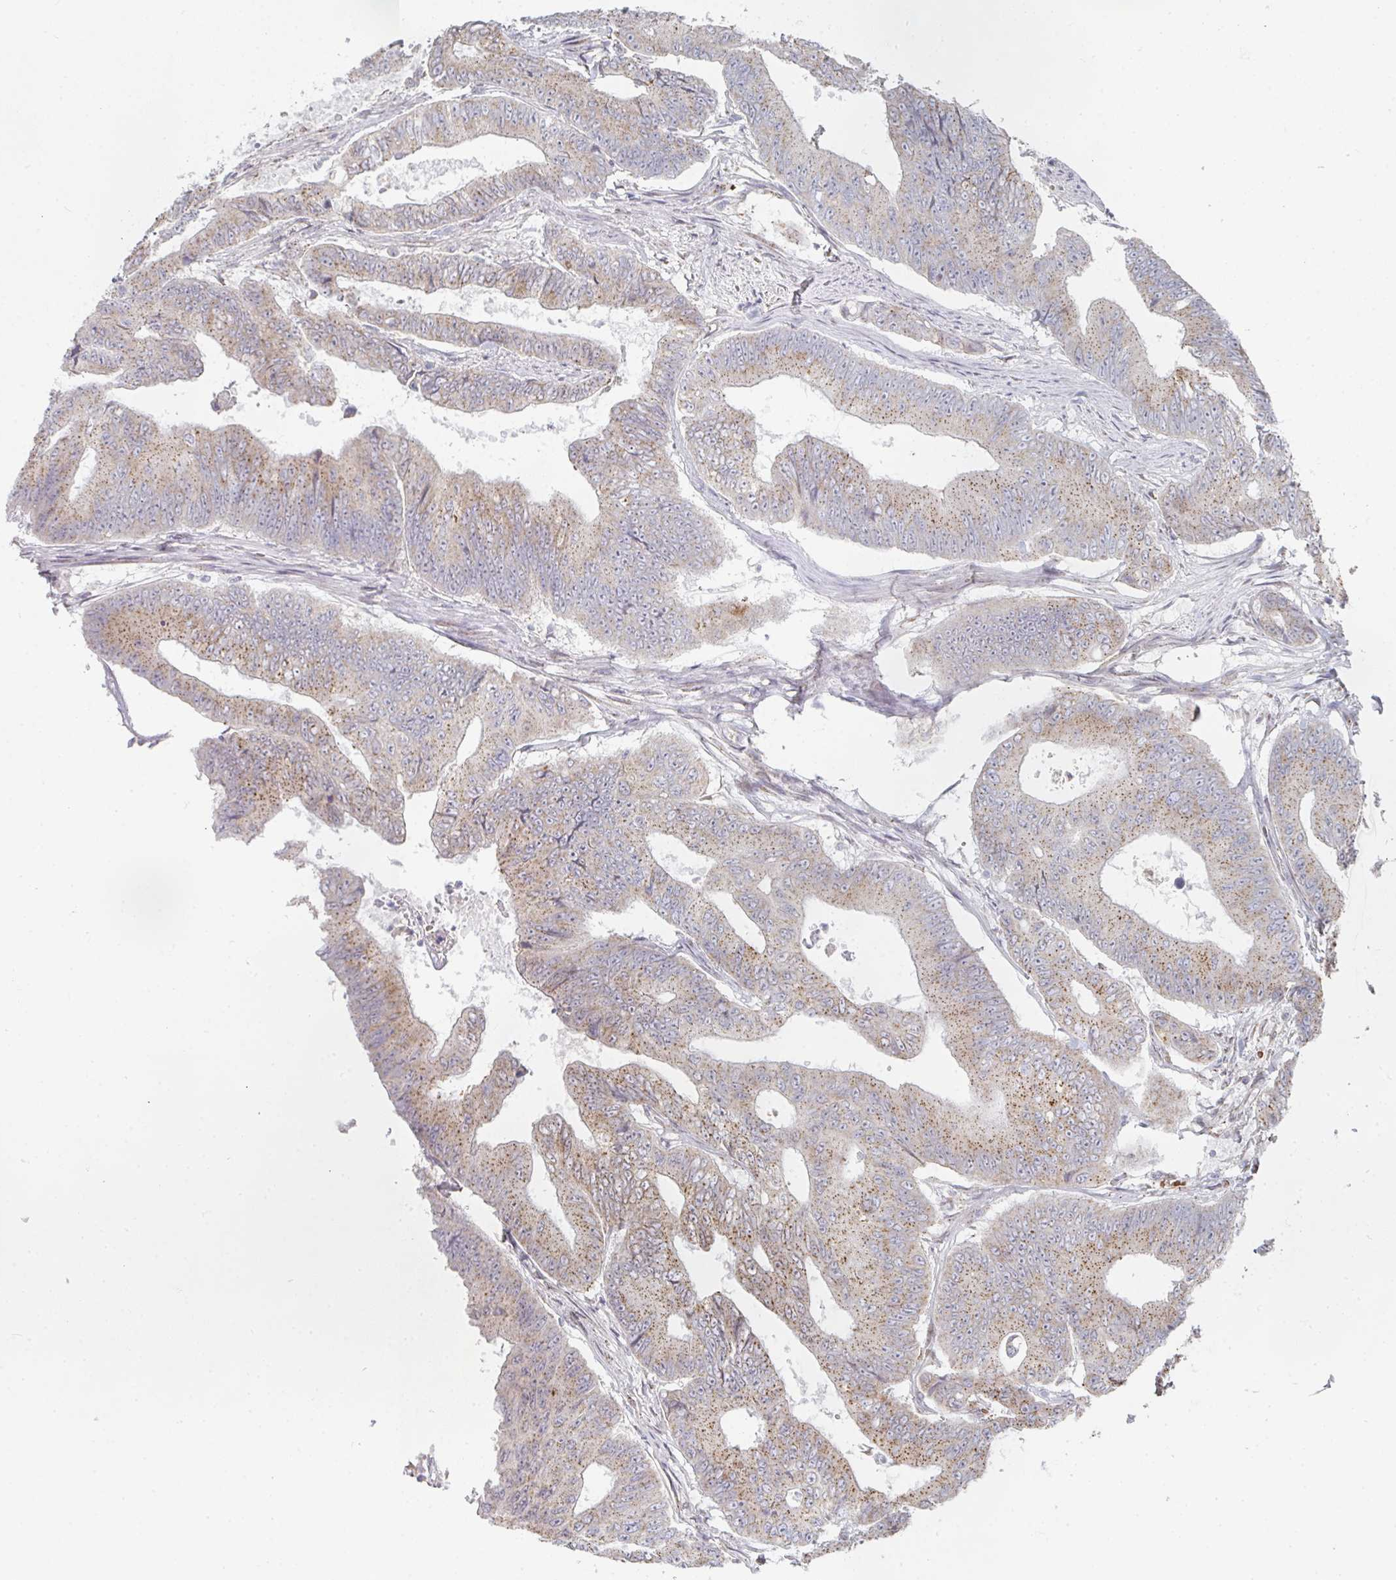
{"staining": {"intensity": "moderate", "quantity": ">75%", "location": "cytoplasmic/membranous"}, "tissue": "colorectal cancer", "cell_type": "Tumor cells", "image_type": "cancer", "snomed": [{"axis": "morphology", "description": "Adenocarcinoma, NOS"}, {"axis": "topography", "description": "Colon"}], "caption": "DAB immunohistochemical staining of adenocarcinoma (colorectal) reveals moderate cytoplasmic/membranous protein staining in approximately >75% of tumor cells.", "gene": "ZNF526", "patient": {"sex": "female", "age": 48}}